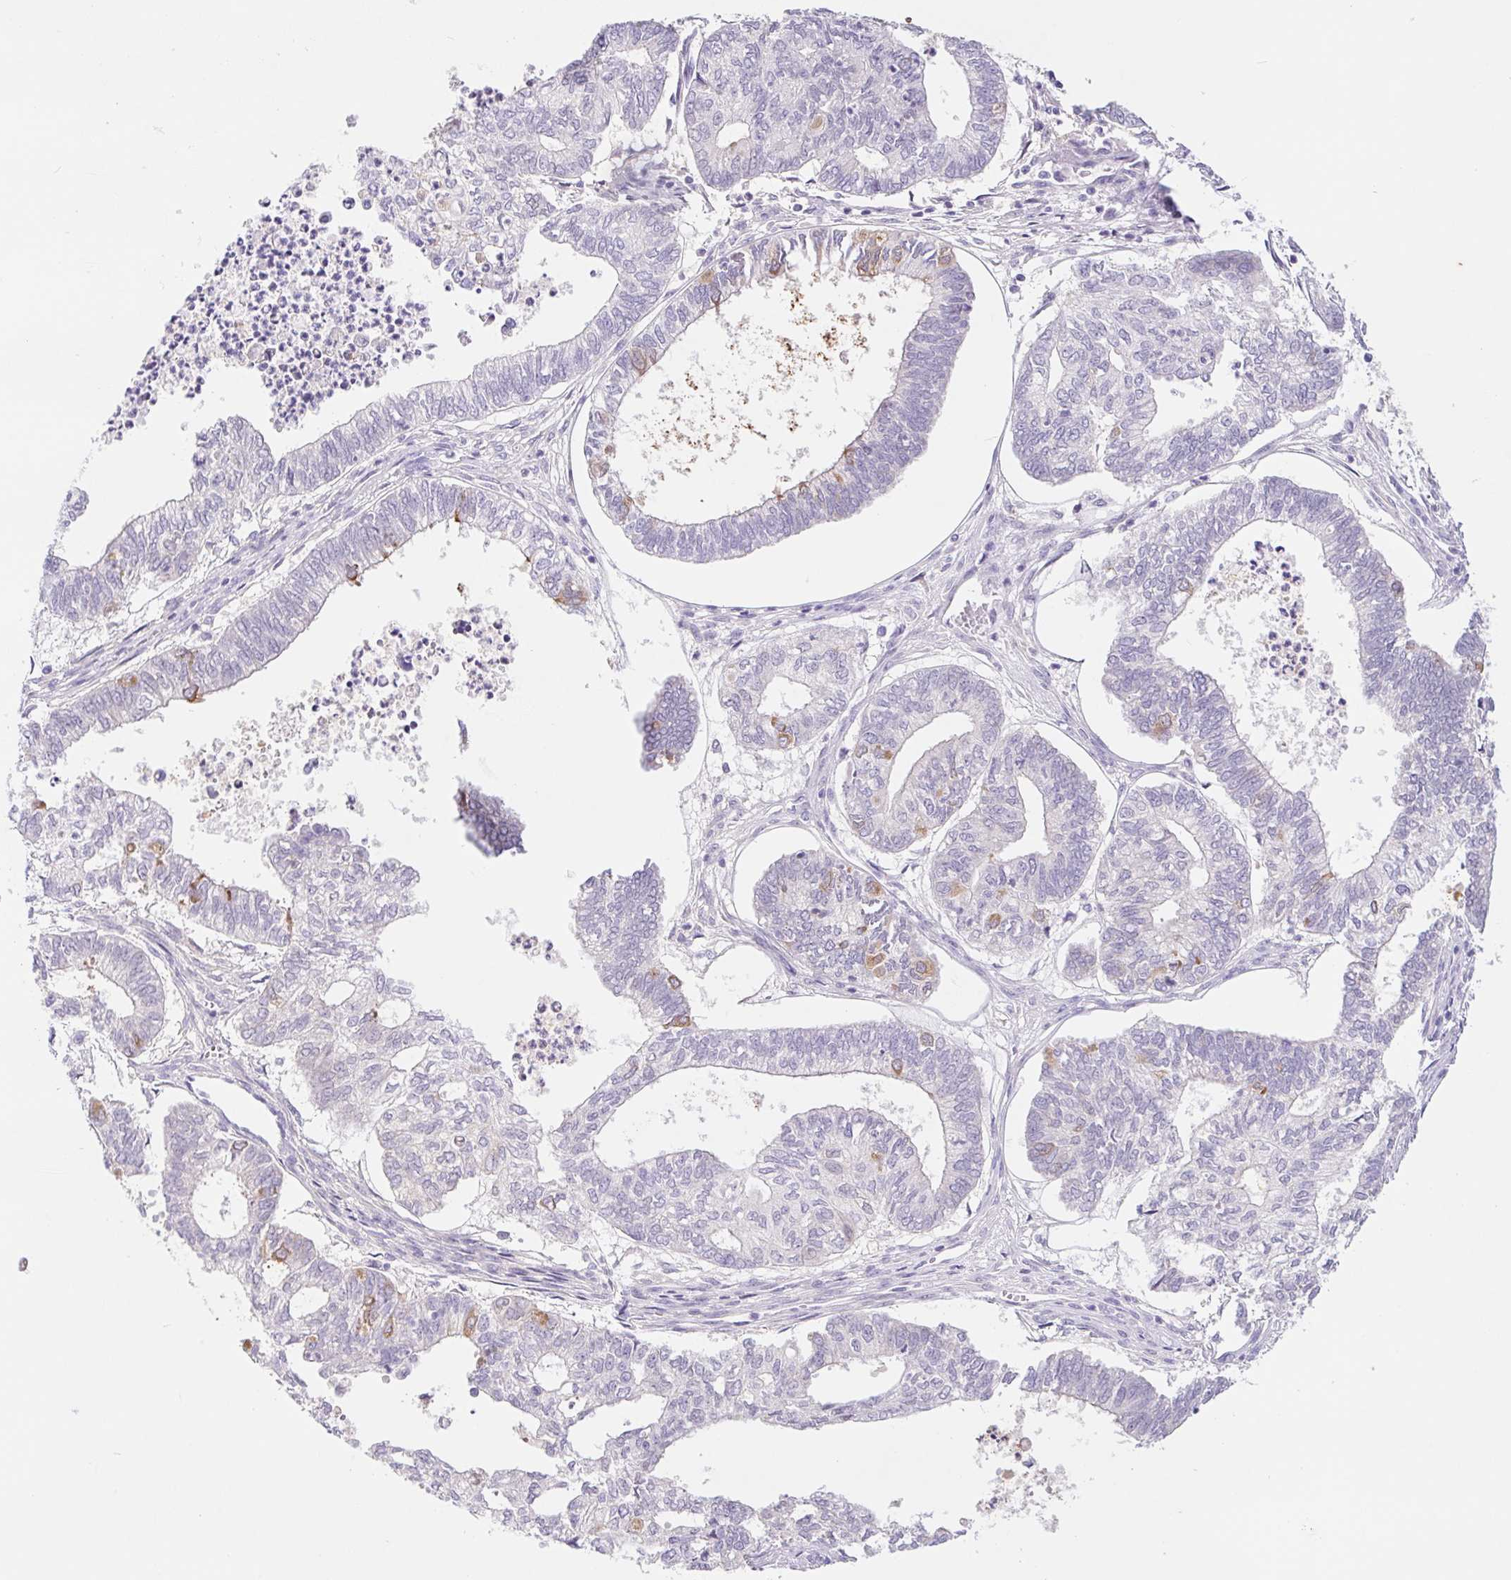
{"staining": {"intensity": "moderate", "quantity": "<25%", "location": "cytoplasmic/membranous"}, "tissue": "ovarian cancer", "cell_type": "Tumor cells", "image_type": "cancer", "snomed": [{"axis": "morphology", "description": "Carcinoma, endometroid"}, {"axis": "topography", "description": "Ovary"}], "caption": "An image showing moderate cytoplasmic/membranous positivity in about <25% of tumor cells in endometroid carcinoma (ovarian), as visualized by brown immunohistochemical staining.", "gene": "DYNC2LI1", "patient": {"sex": "female", "age": 64}}